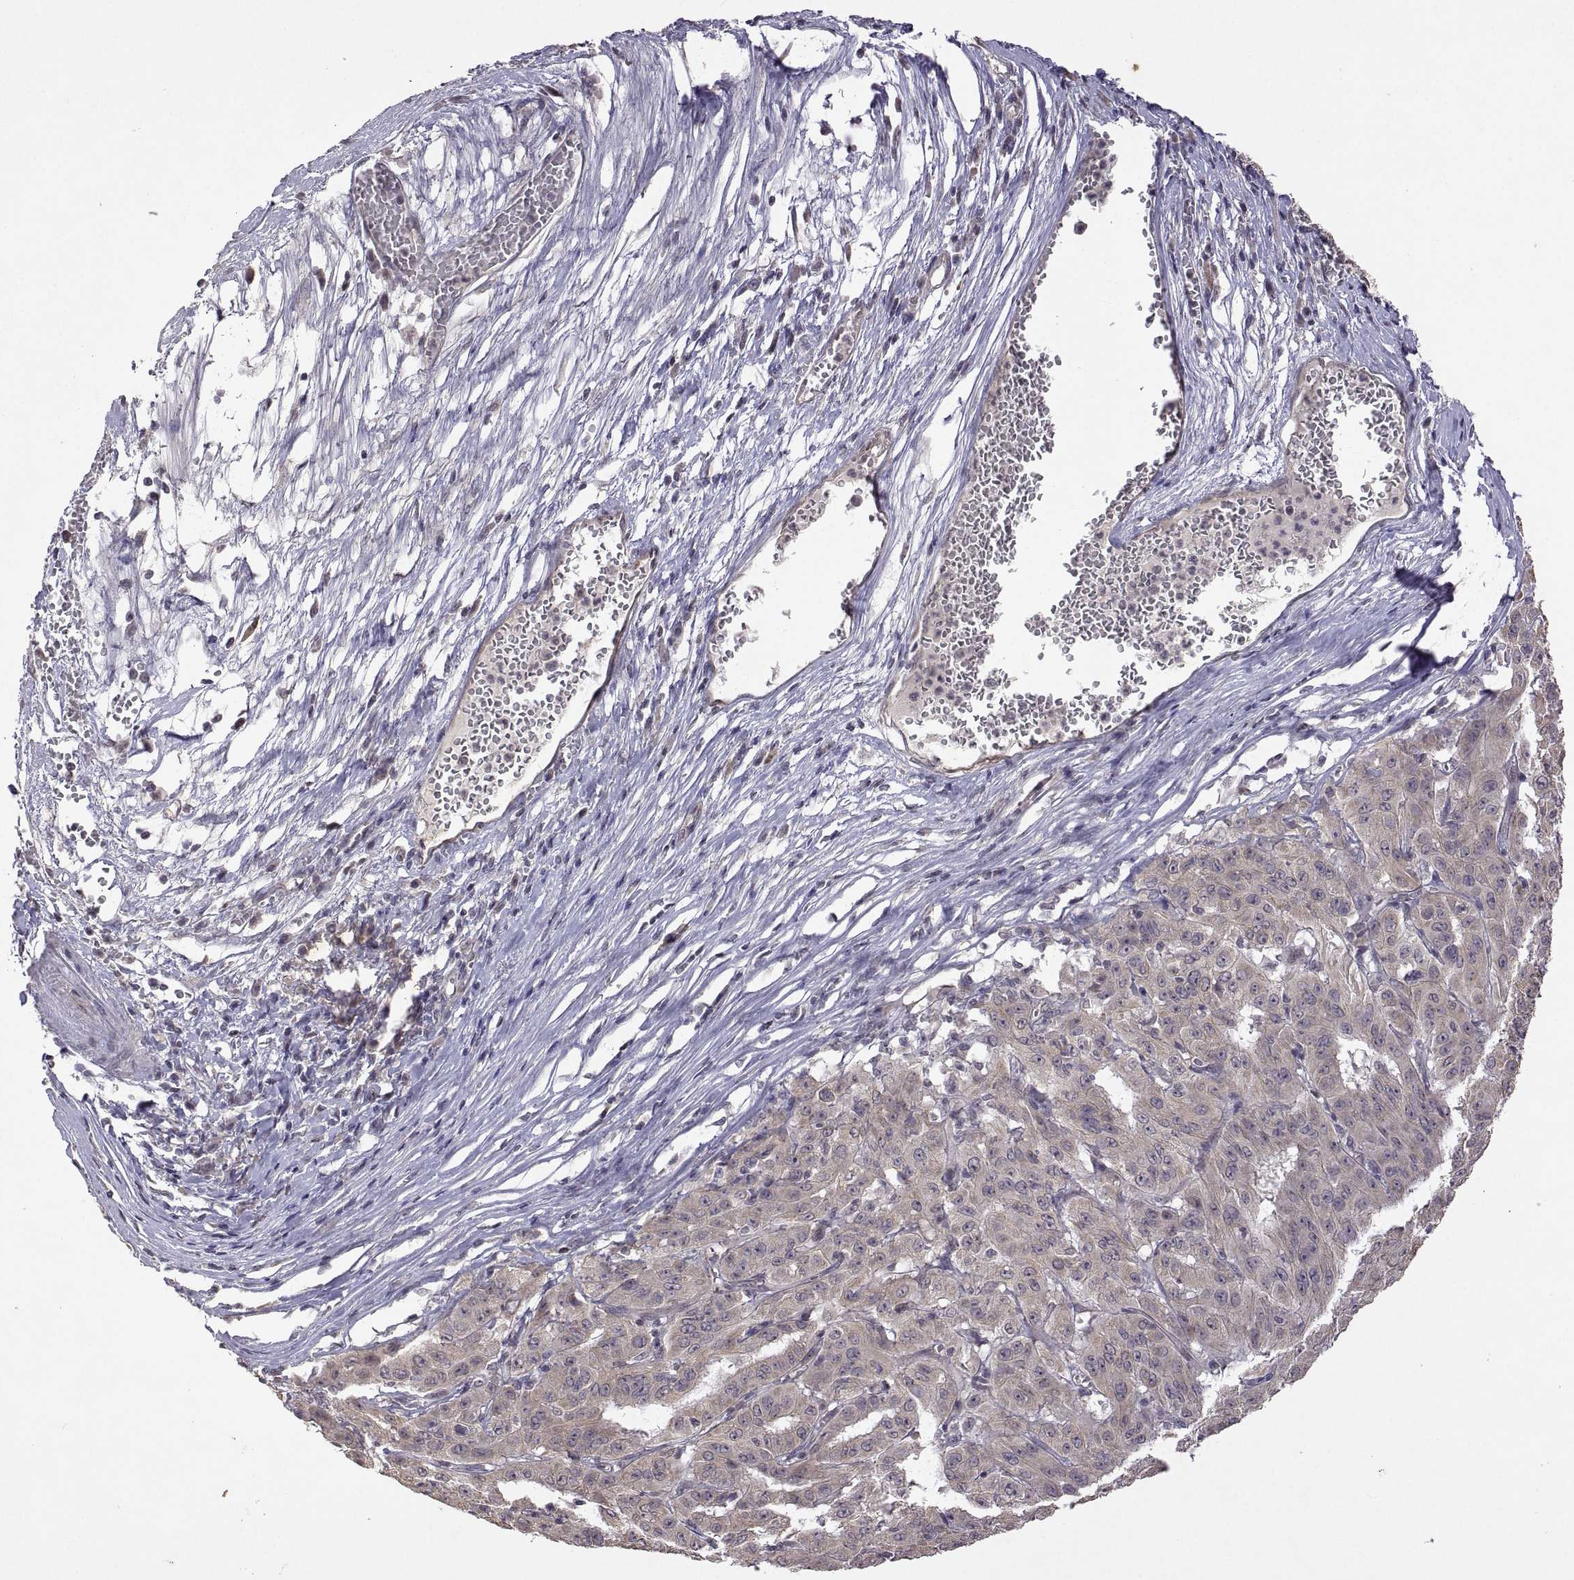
{"staining": {"intensity": "weak", "quantity": ">75%", "location": "cytoplasmic/membranous"}, "tissue": "pancreatic cancer", "cell_type": "Tumor cells", "image_type": "cancer", "snomed": [{"axis": "morphology", "description": "Adenocarcinoma, NOS"}, {"axis": "topography", "description": "Pancreas"}], "caption": "IHC staining of adenocarcinoma (pancreatic), which displays low levels of weak cytoplasmic/membranous positivity in approximately >75% of tumor cells indicating weak cytoplasmic/membranous protein staining. The staining was performed using DAB (brown) for protein detection and nuclei were counterstained in hematoxylin (blue).", "gene": "LAMA1", "patient": {"sex": "male", "age": 63}}